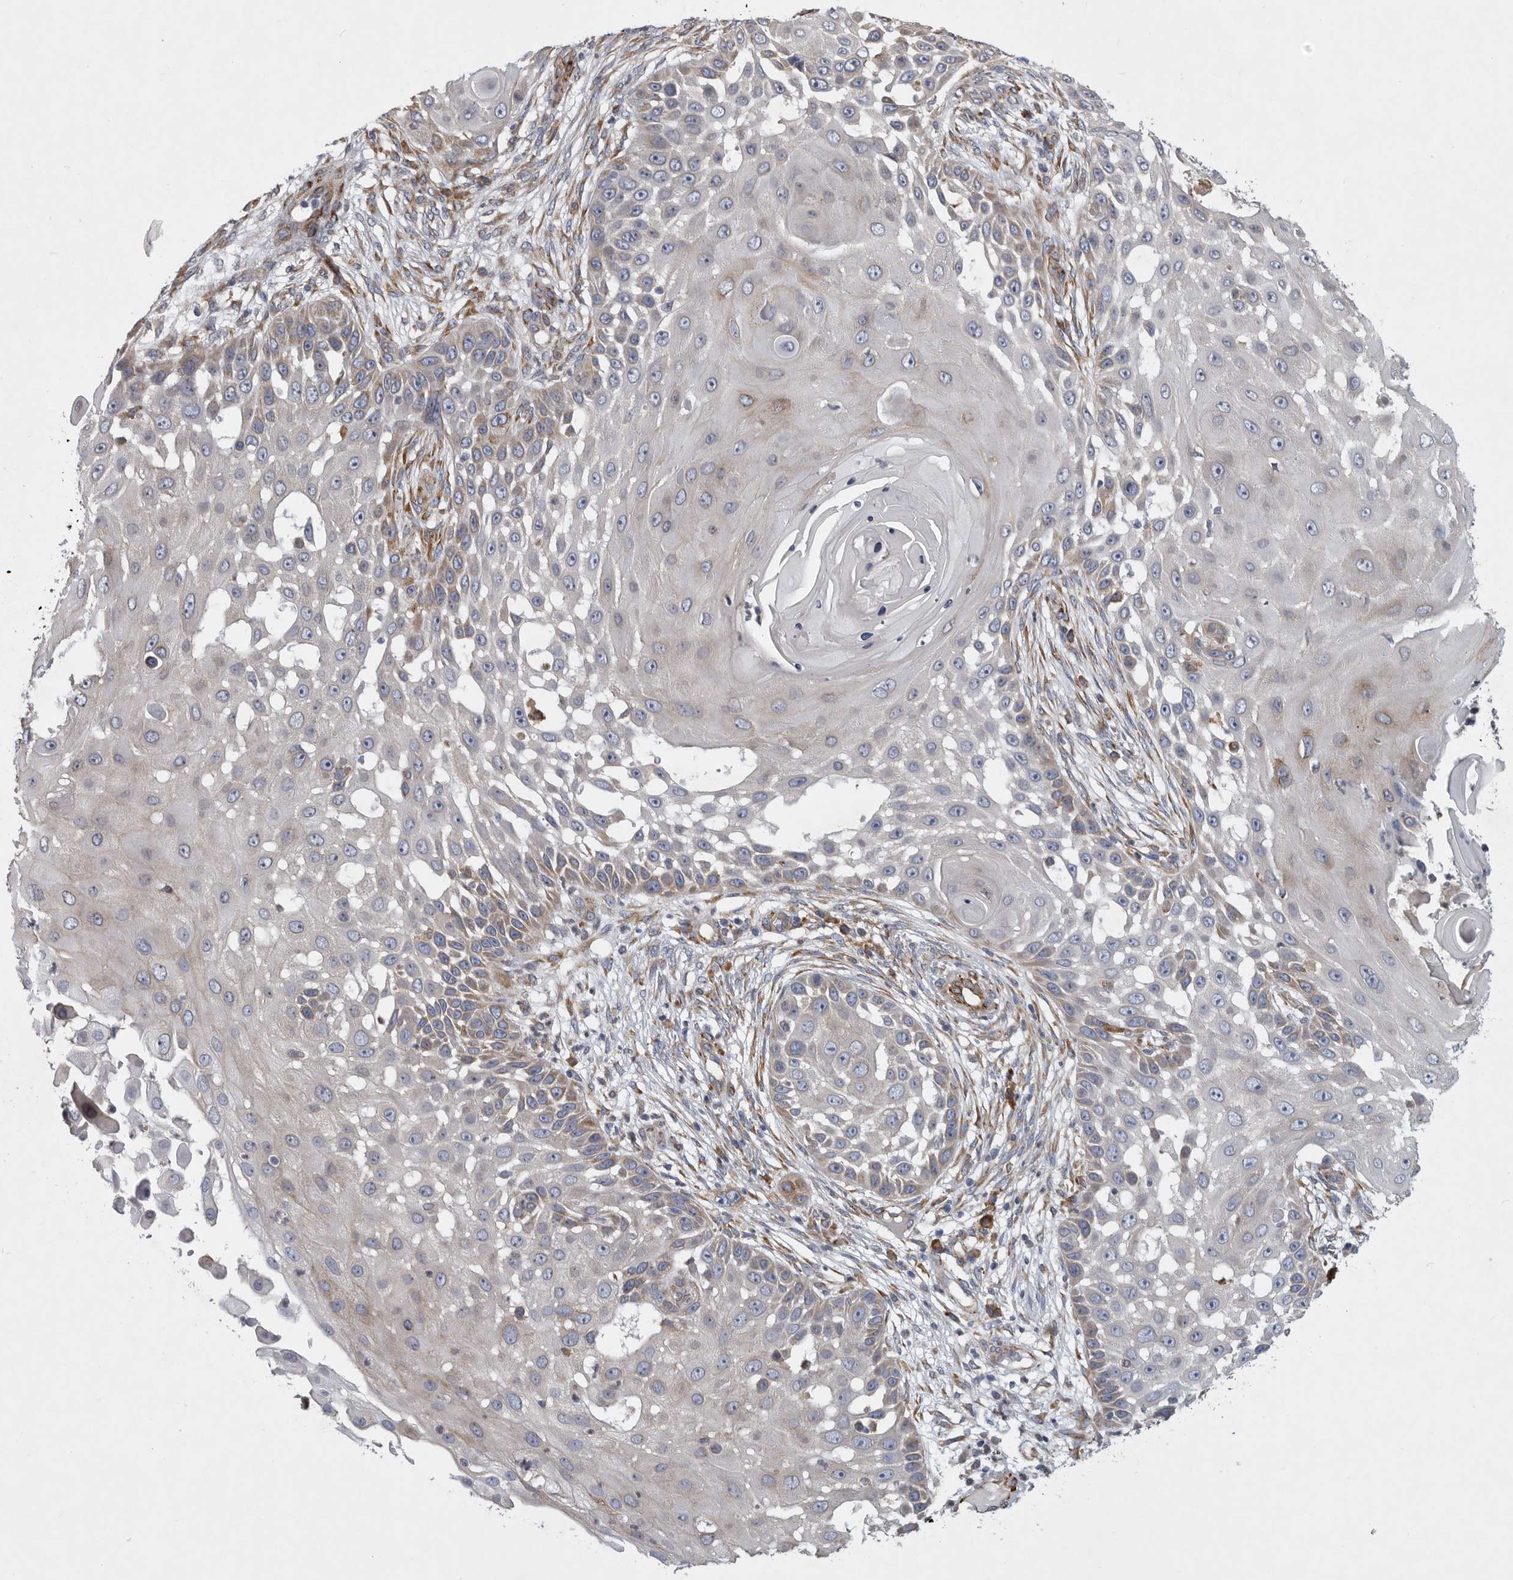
{"staining": {"intensity": "moderate", "quantity": "<25%", "location": "cytoplasmic/membranous"}, "tissue": "skin cancer", "cell_type": "Tumor cells", "image_type": "cancer", "snomed": [{"axis": "morphology", "description": "Squamous cell carcinoma, NOS"}, {"axis": "topography", "description": "Skin"}], "caption": "Brown immunohistochemical staining in human skin squamous cell carcinoma demonstrates moderate cytoplasmic/membranous expression in about <25% of tumor cells.", "gene": "MINPP1", "patient": {"sex": "female", "age": 44}}